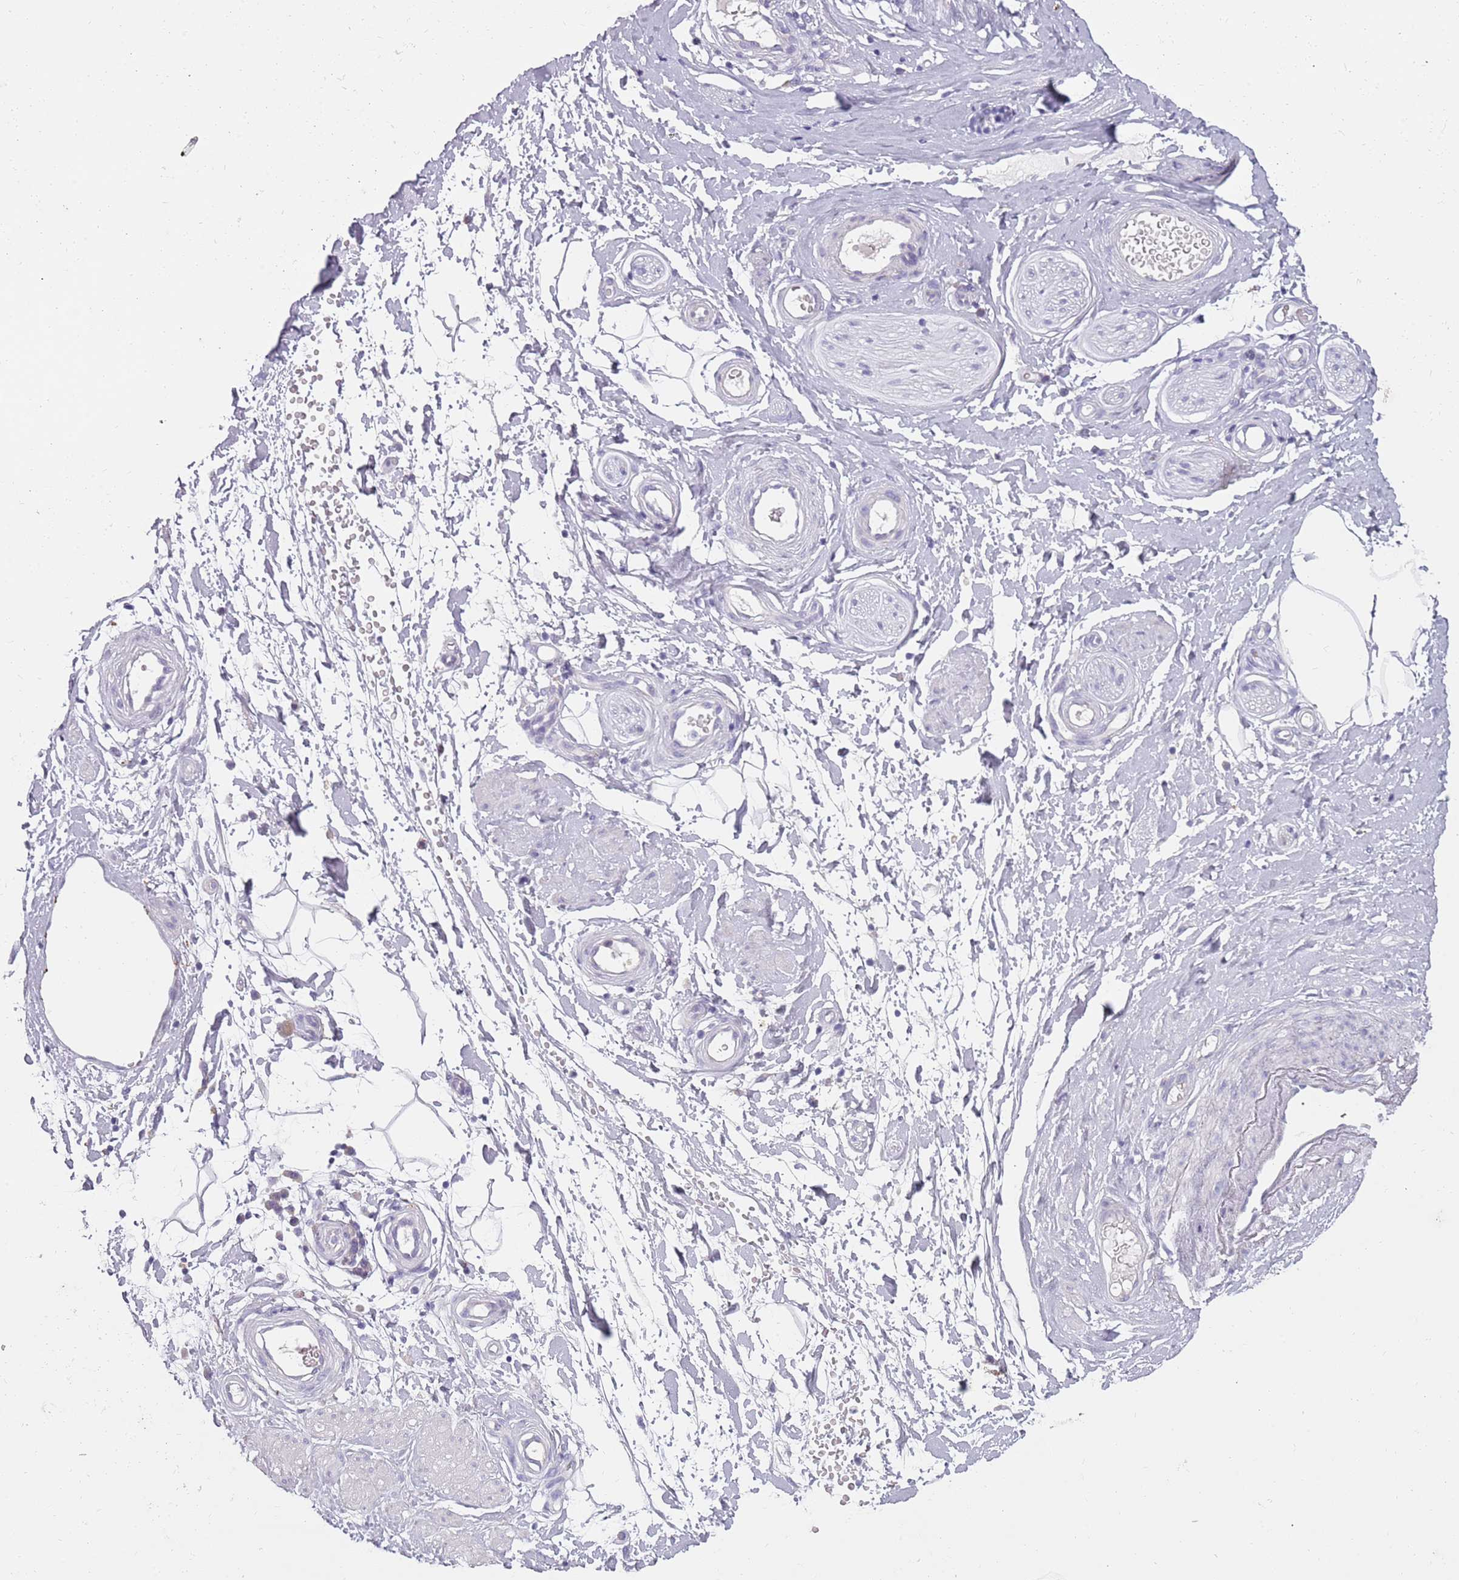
{"staining": {"intensity": "negative", "quantity": "none", "location": "none"}, "tissue": "adipose tissue", "cell_type": "Adipocytes", "image_type": "normal", "snomed": [{"axis": "morphology", "description": "Normal tissue, NOS"}, {"axis": "topography", "description": "Soft tissue"}, {"axis": "topography", "description": "Vascular tissue"}], "caption": "Immunohistochemistry histopathology image of benign human adipose tissue stained for a protein (brown), which reveals no positivity in adipocytes. The staining is performed using DAB (3,3'-diaminobenzidine) brown chromogen with nuclei counter-stained in using hematoxylin.", "gene": "NWD2", "patient": {"sex": "male", "age": 41}}